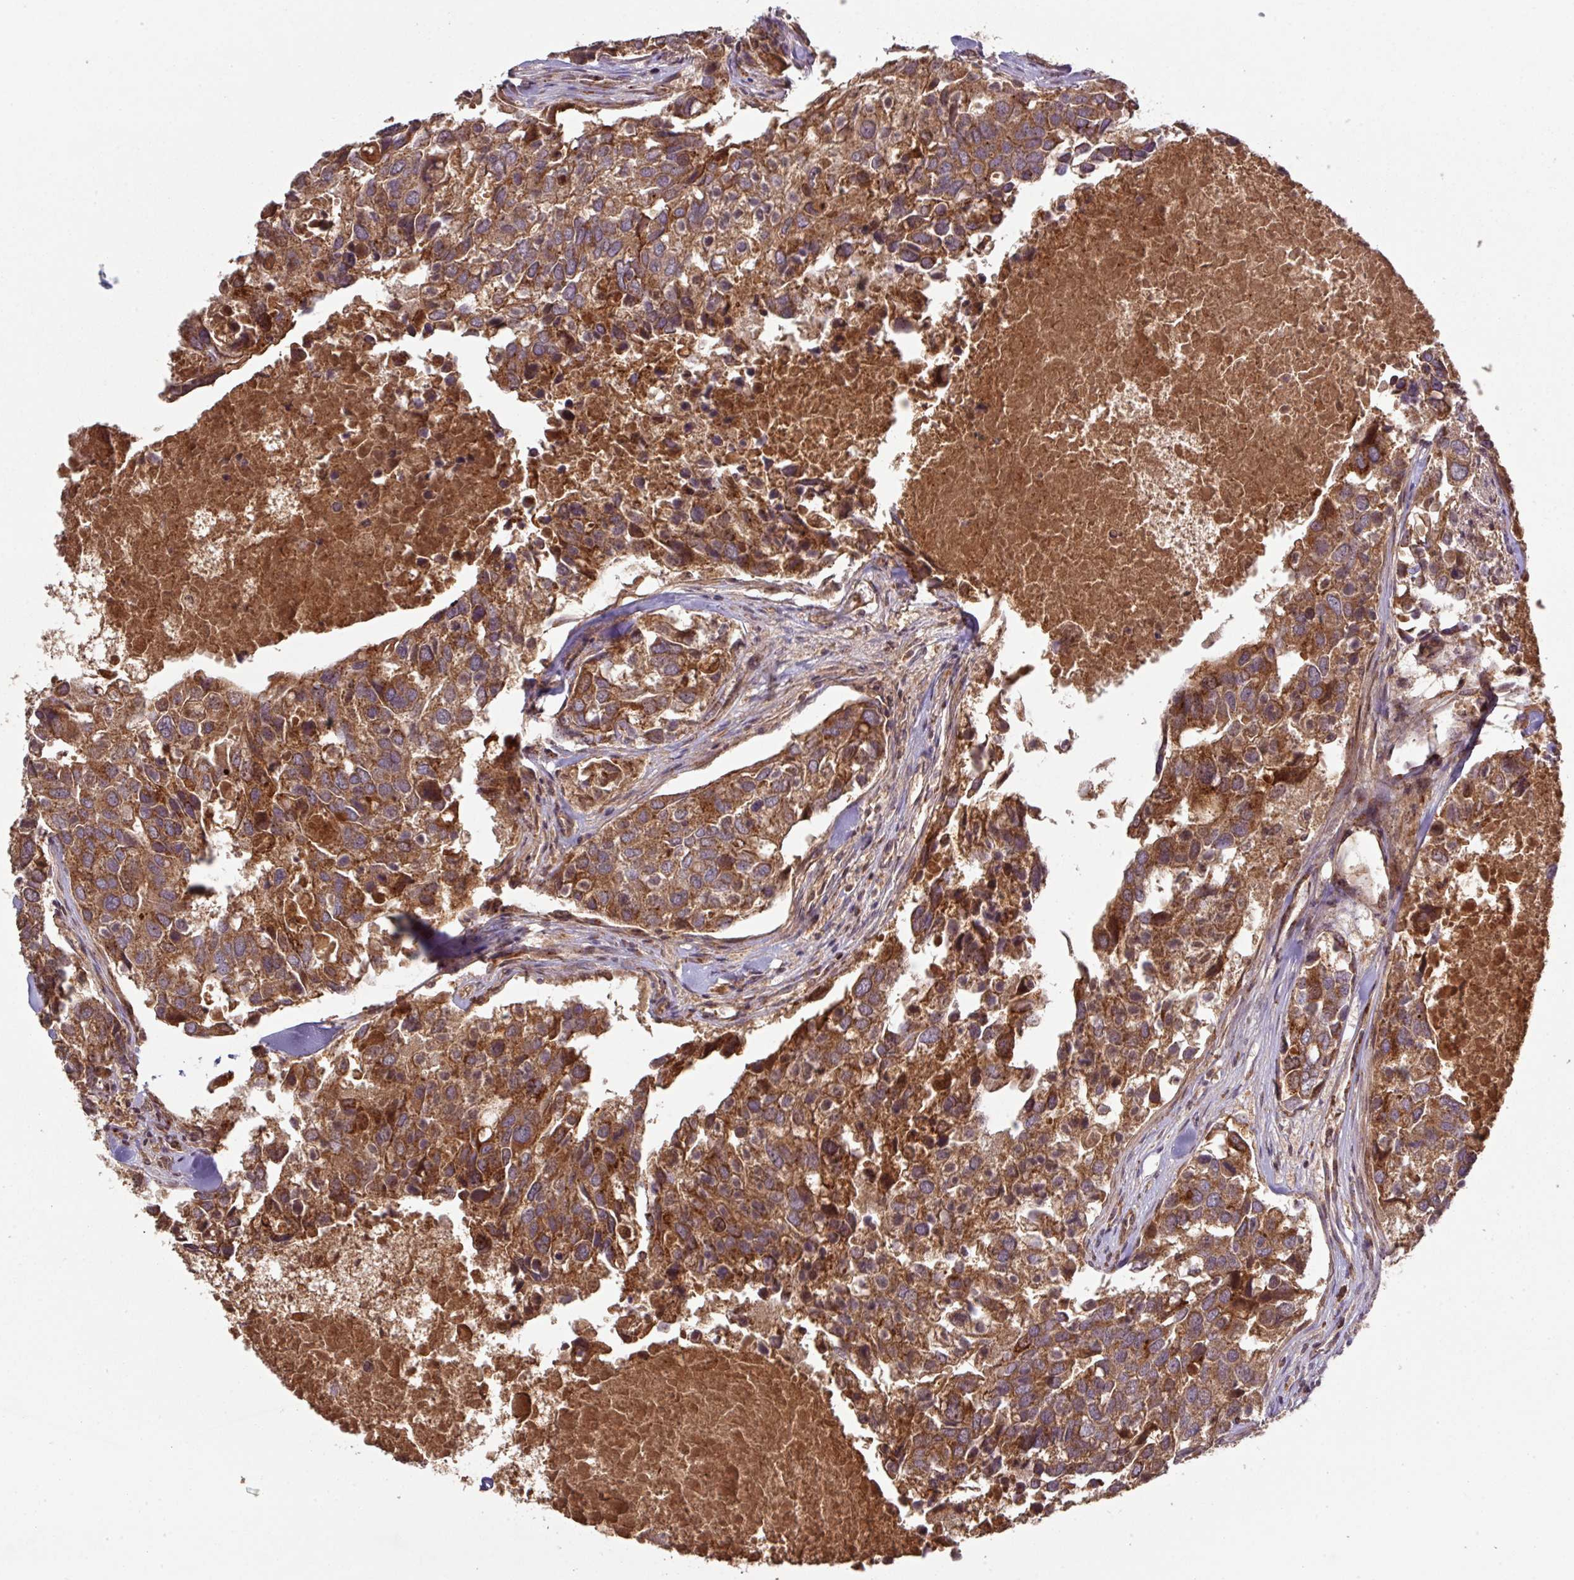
{"staining": {"intensity": "strong", "quantity": ">75%", "location": "cytoplasmic/membranous"}, "tissue": "breast cancer", "cell_type": "Tumor cells", "image_type": "cancer", "snomed": [{"axis": "morphology", "description": "Duct carcinoma"}, {"axis": "topography", "description": "Breast"}], "caption": "Breast intraductal carcinoma stained with a protein marker shows strong staining in tumor cells.", "gene": "MRRF", "patient": {"sex": "female", "age": 83}}